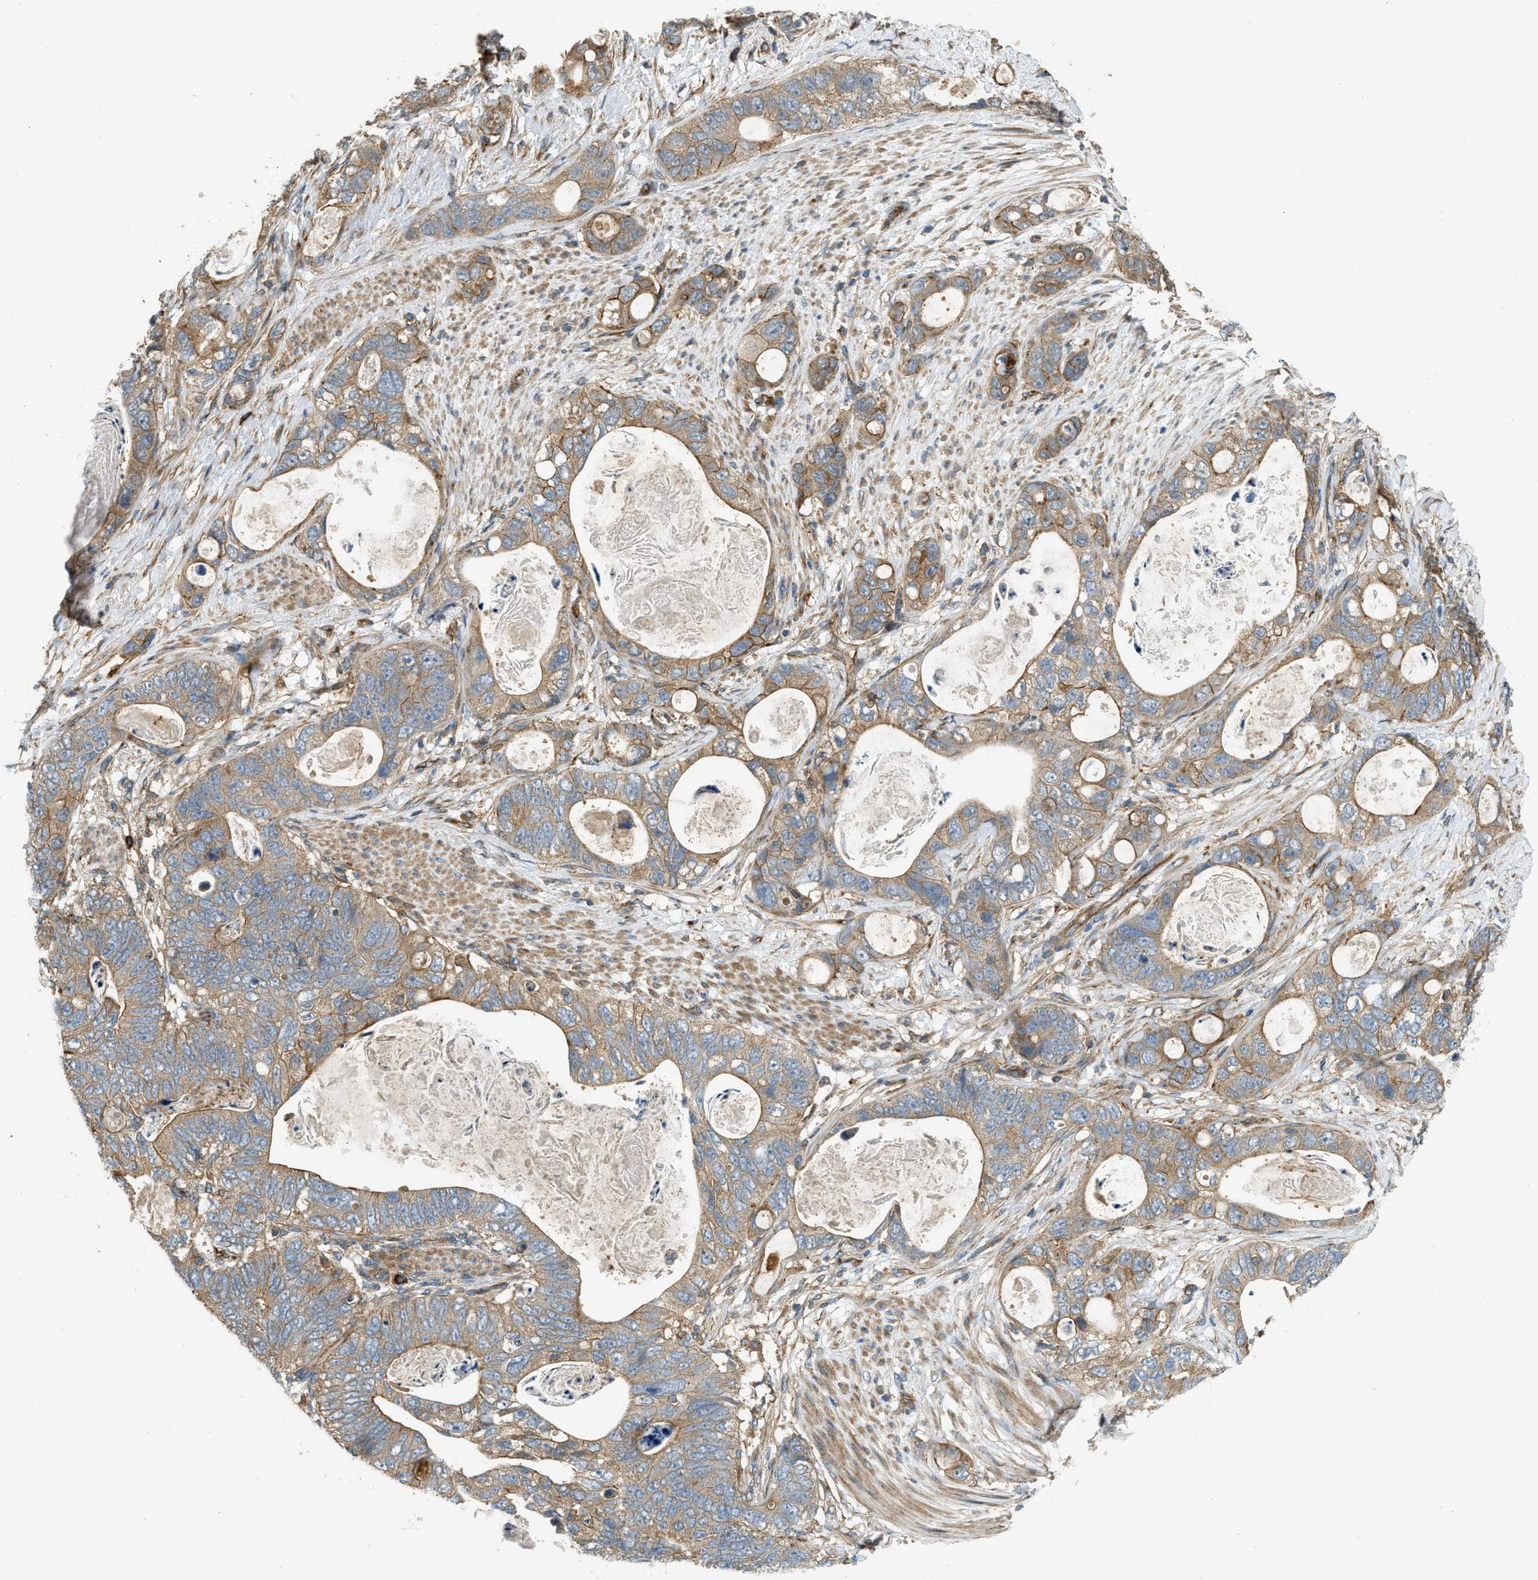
{"staining": {"intensity": "weak", "quantity": ">75%", "location": "cytoplasmic/membranous"}, "tissue": "stomach cancer", "cell_type": "Tumor cells", "image_type": "cancer", "snomed": [{"axis": "morphology", "description": "Normal tissue, NOS"}, {"axis": "morphology", "description": "Adenocarcinoma, NOS"}, {"axis": "topography", "description": "Stomach"}], "caption": "Tumor cells exhibit low levels of weak cytoplasmic/membranous staining in approximately >75% of cells in adenocarcinoma (stomach).", "gene": "BAG4", "patient": {"sex": "female", "age": 89}}